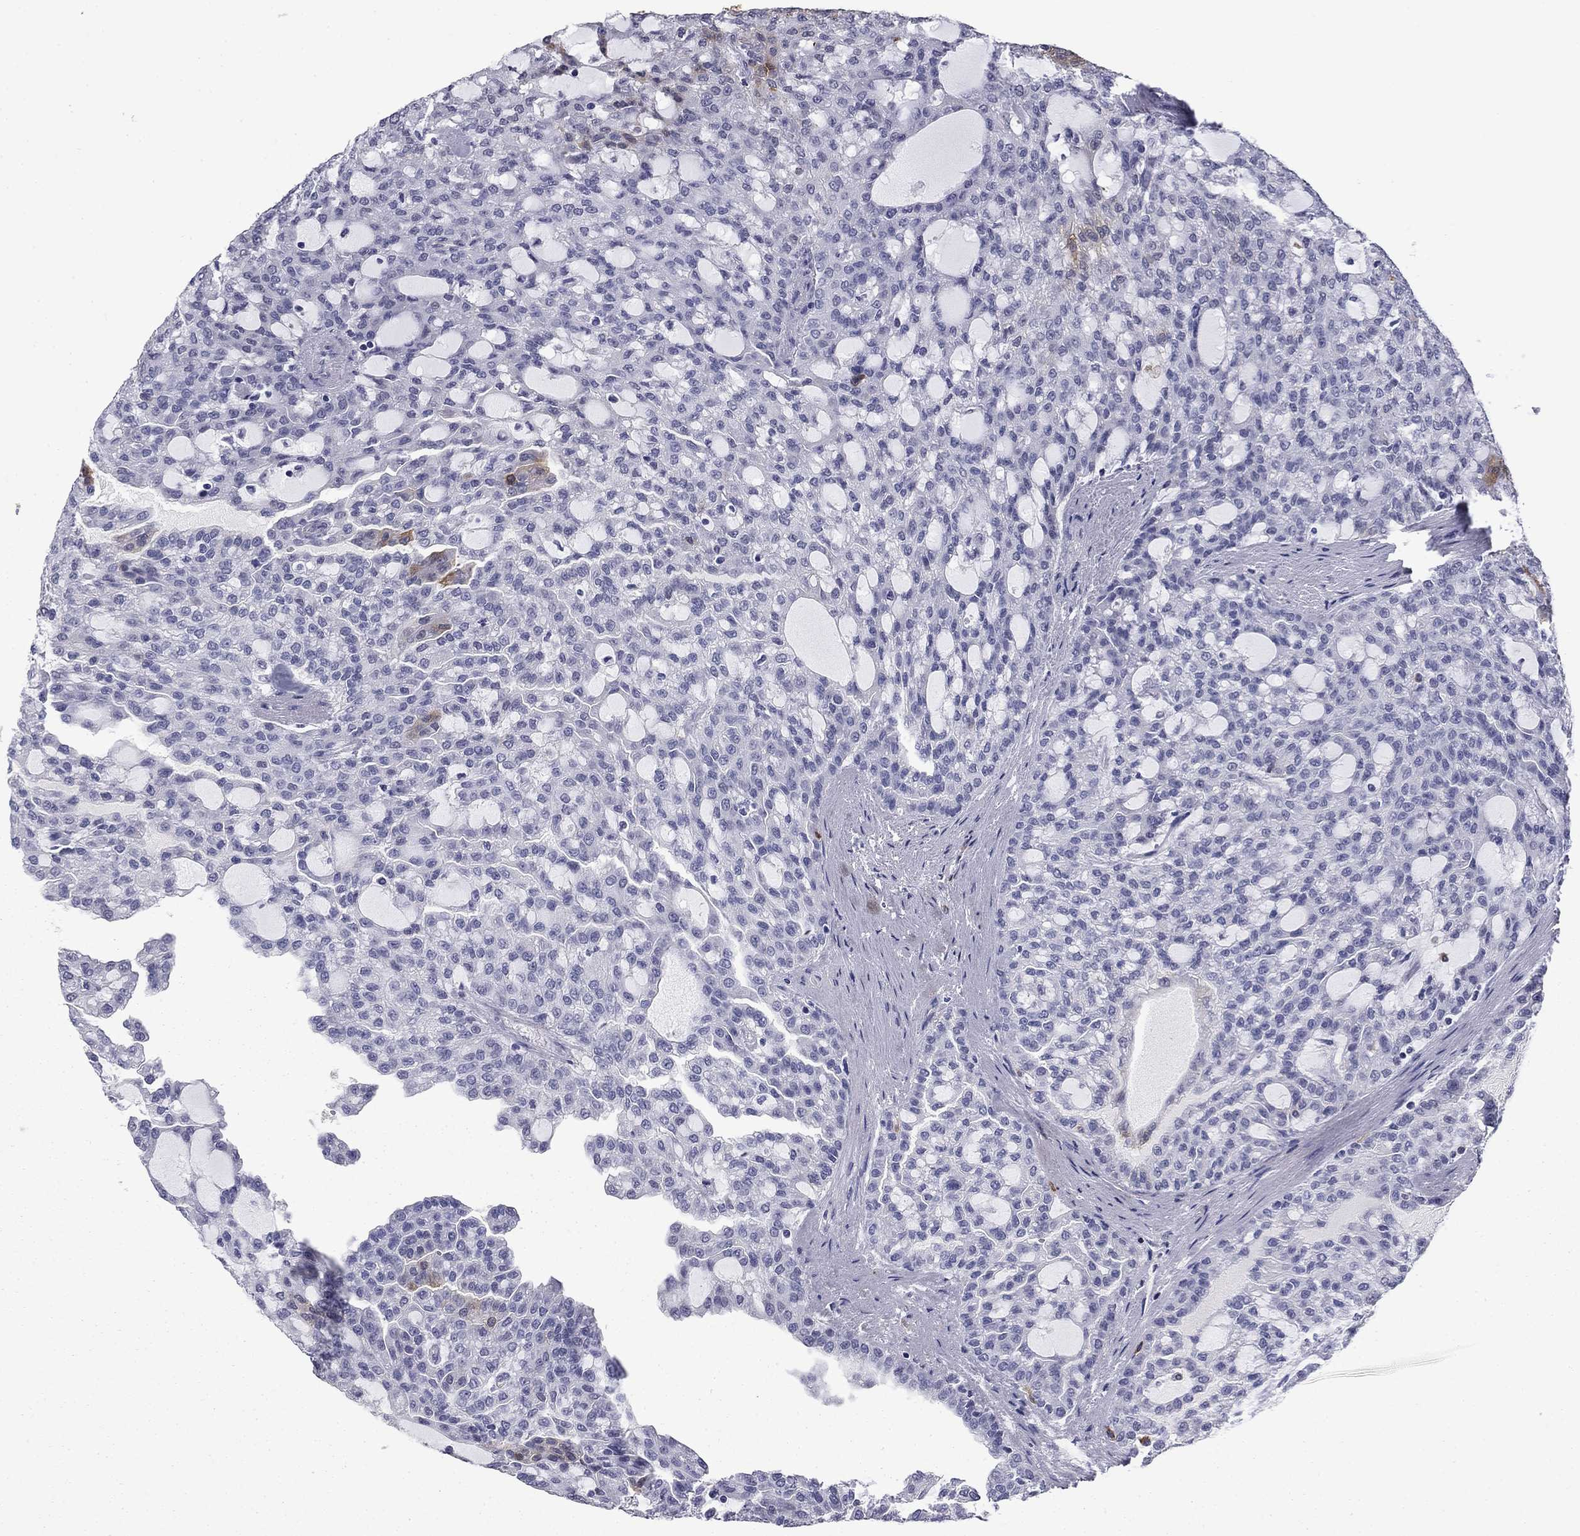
{"staining": {"intensity": "negative", "quantity": "none", "location": "none"}, "tissue": "renal cancer", "cell_type": "Tumor cells", "image_type": "cancer", "snomed": [{"axis": "morphology", "description": "Adenocarcinoma, NOS"}, {"axis": "topography", "description": "Kidney"}], "caption": "This is a micrograph of immunohistochemistry (IHC) staining of renal cancer (adenocarcinoma), which shows no positivity in tumor cells.", "gene": "BCL2L14", "patient": {"sex": "male", "age": 63}}